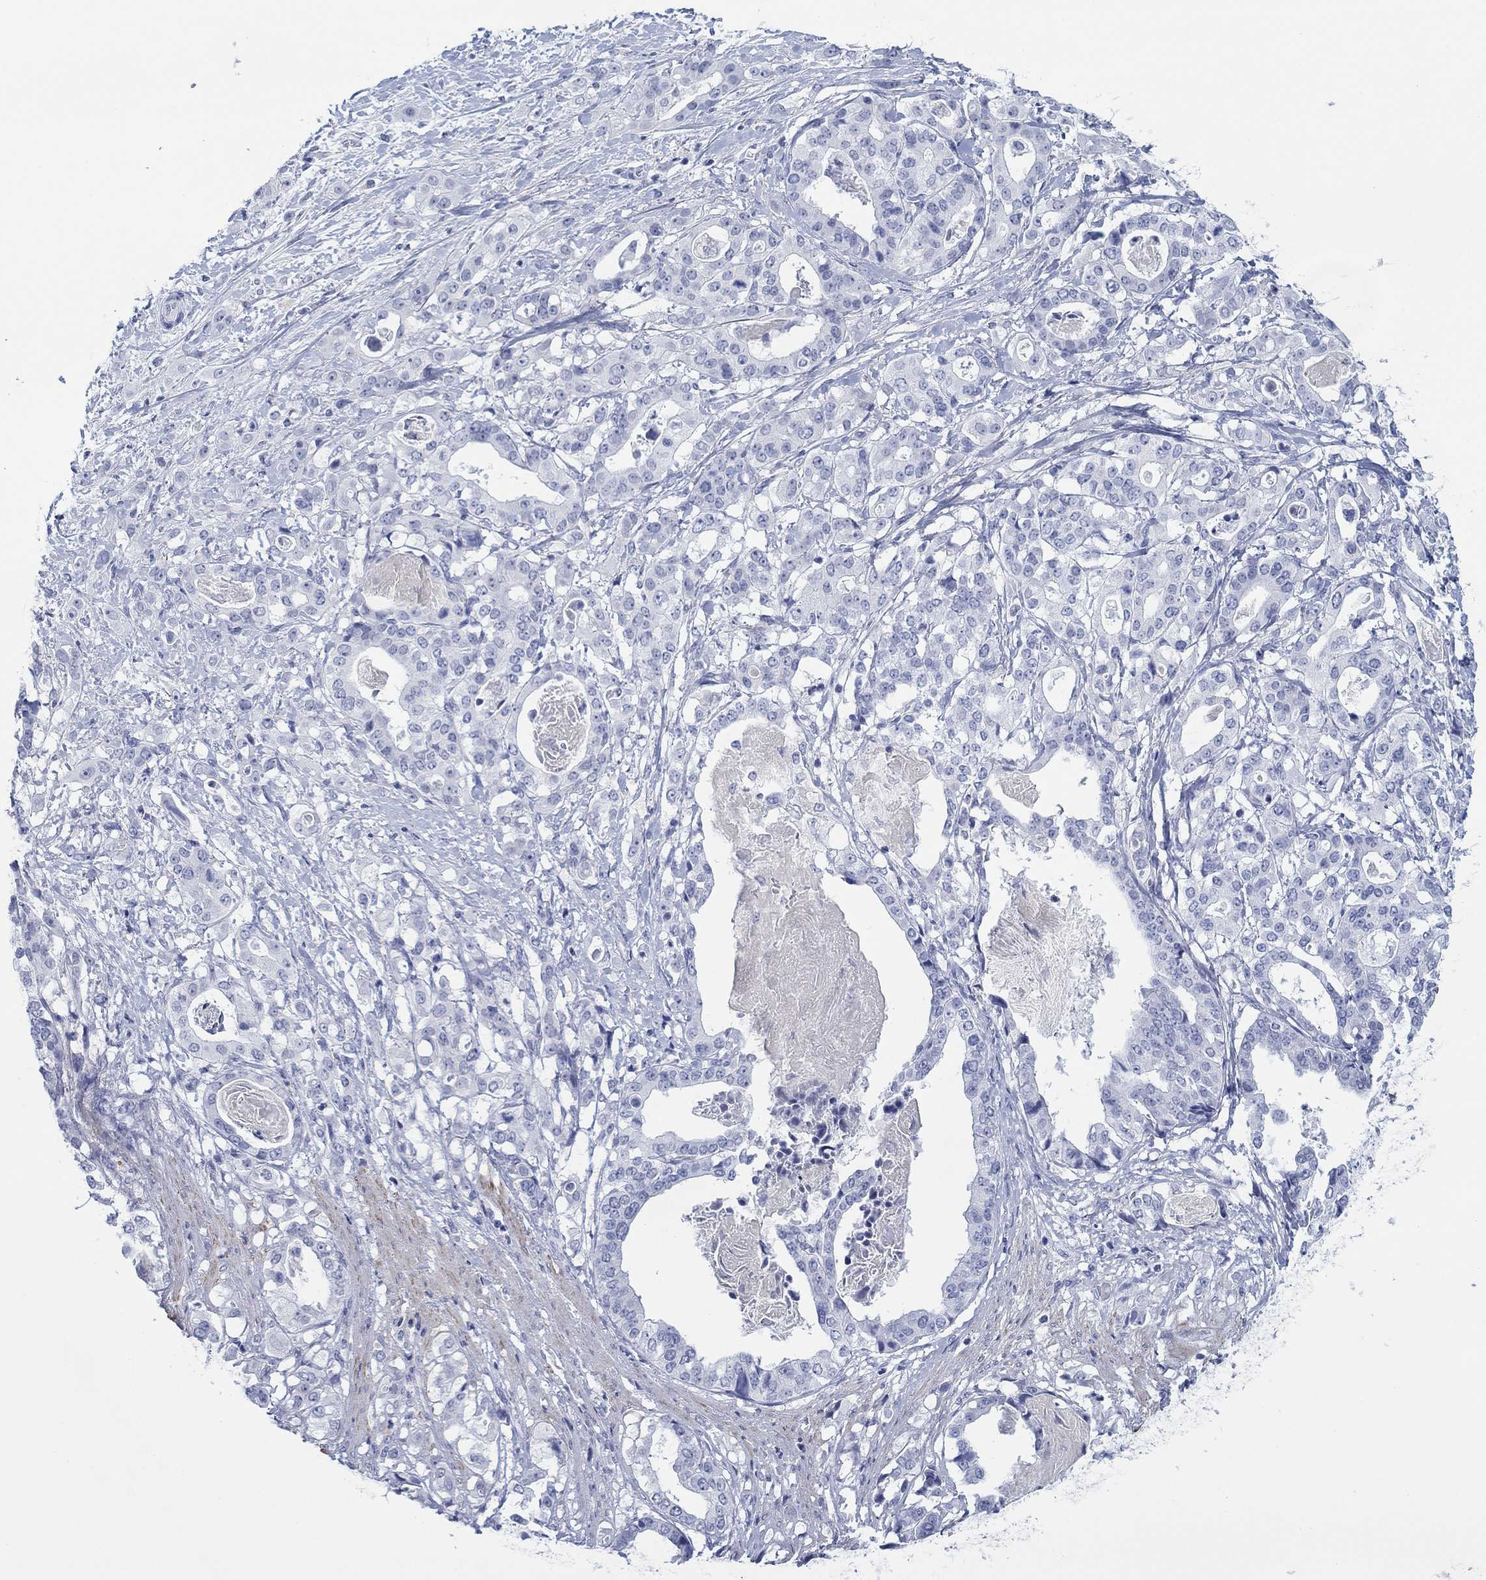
{"staining": {"intensity": "negative", "quantity": "none", "location": "none"}, "tissue": "stomach cancer", "cell_type": "Tumor cells", "image_type": "cancer", "snomed": [{"axis": "morphology", "description": "Adenocarcinoma, NOS"}, {"axis": "topography", "description": "Stomach"}], "caption": "Stomach cancer was stained to show a protein in brown. There is no significant staining in tumor cells.", "gene": "PDYN", "patient": {"sex": "male", "age": 48}}